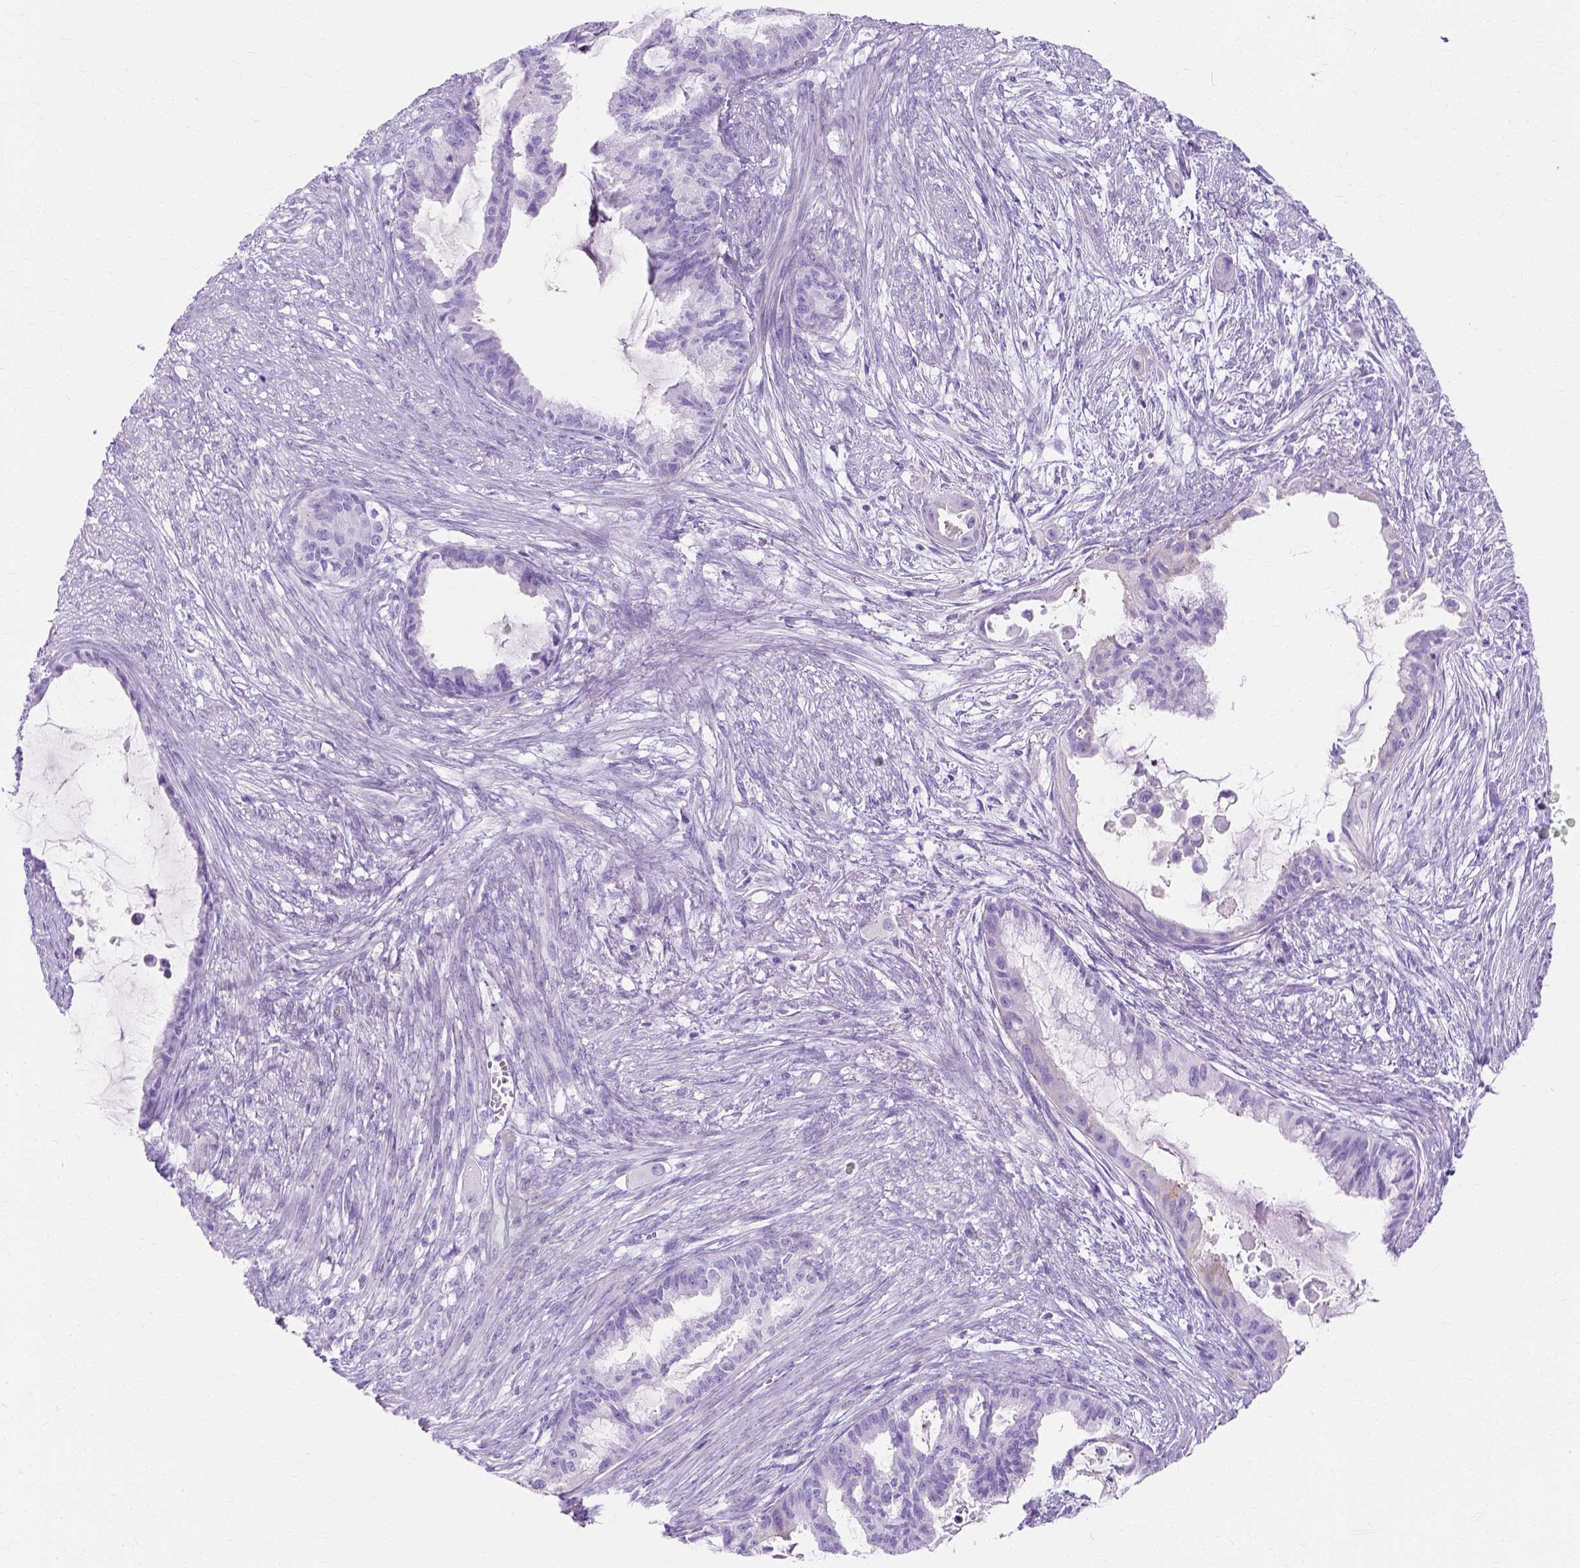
{"staining": {"intensity": "negative", "quantity": "none", "location": "none"}, "tissue": "endometrial cancer", "cell_type": "Tumor cells", "image_type": "cancer", "snomed": [{"axis": "morphology", "description": "Adenocarcinoma, NOS"}, {"axis": "topography", "description": "Endometrium"}], "caption": "IHC micrograph of neoplastic tissue: endometrial cancer stained with DAB demonstrates no significant protein expression in tumor cells.", "gene": "MYH15", "patient": {"sex": "female", "age": 86}}